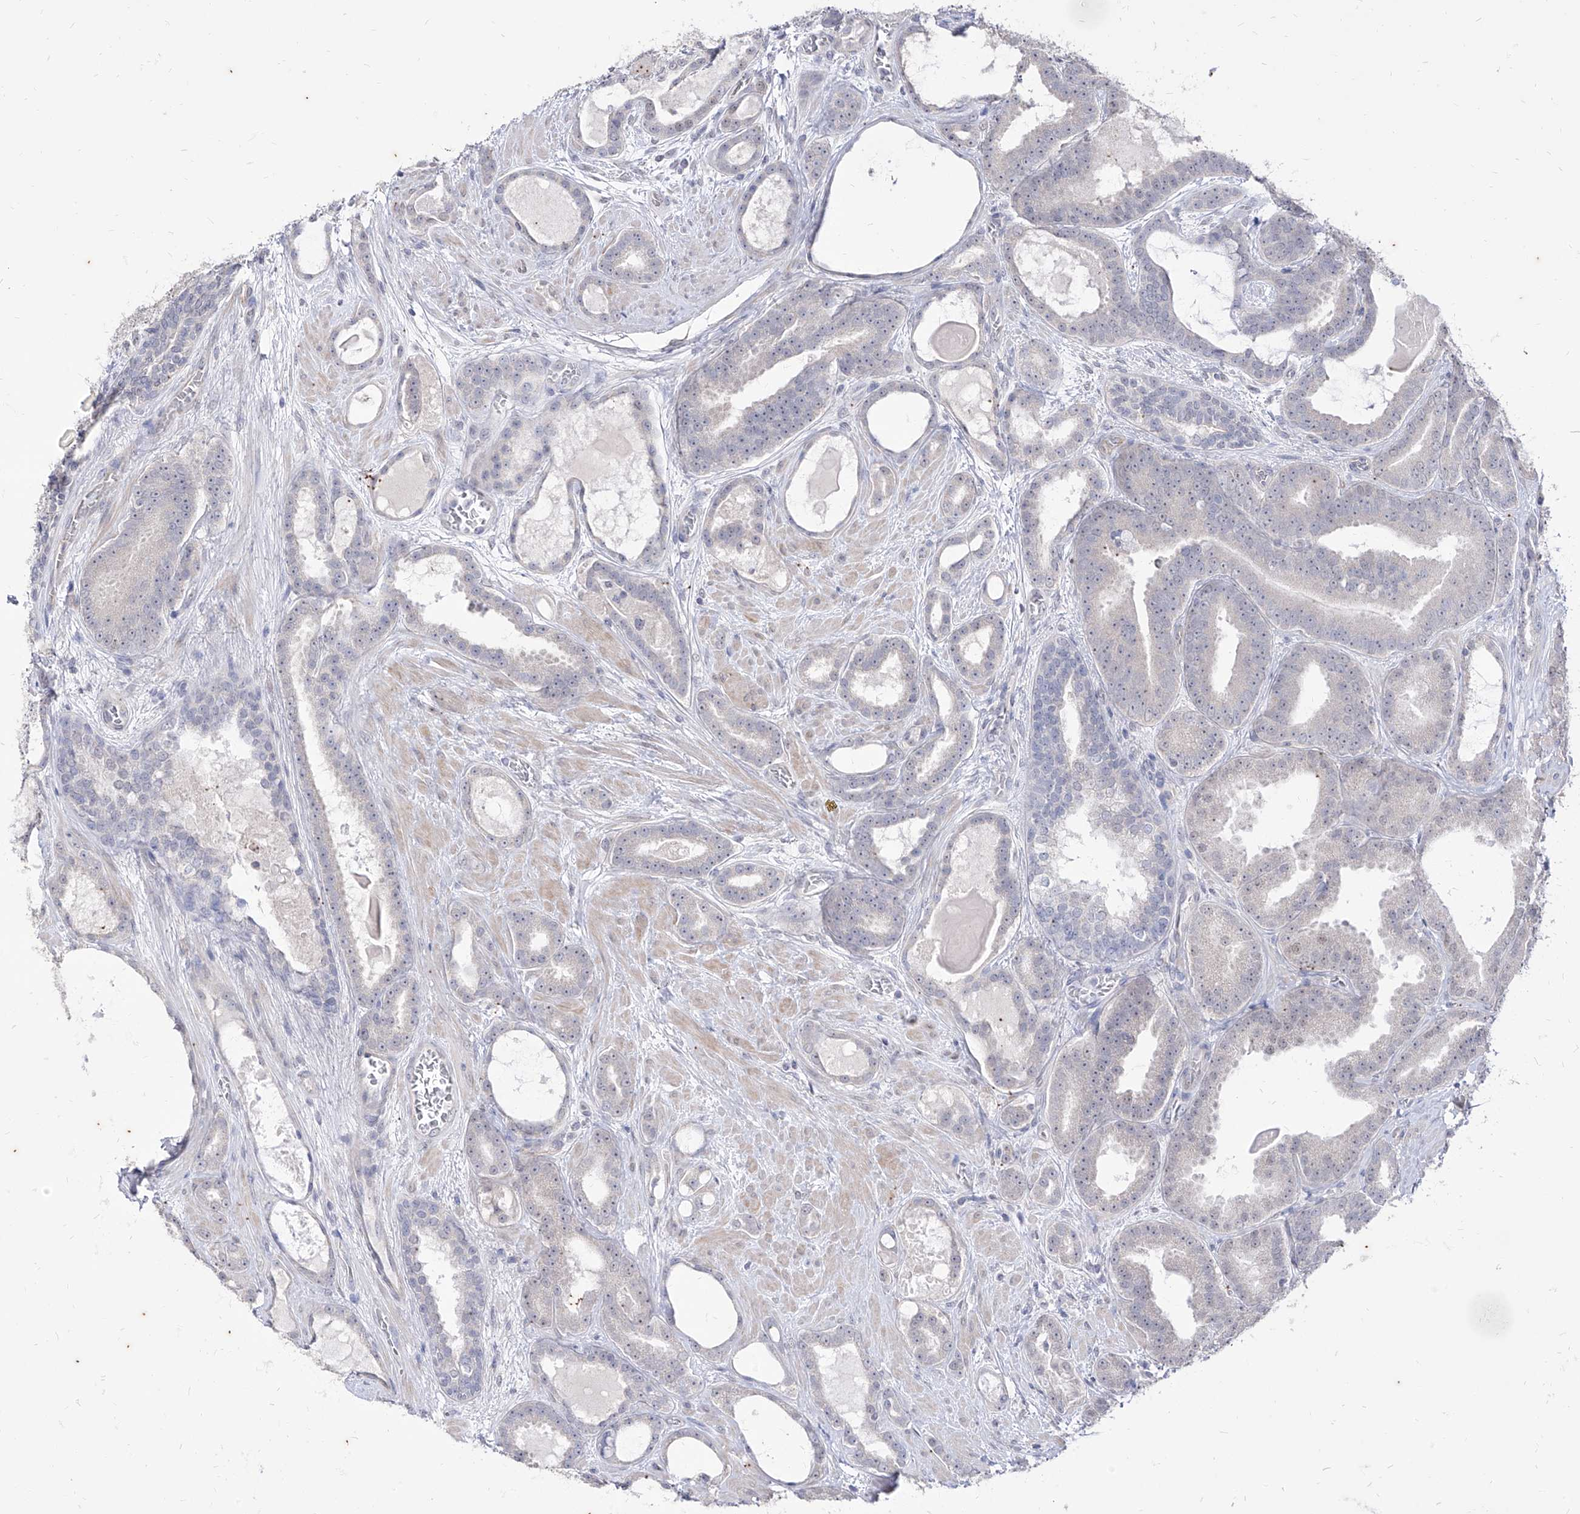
{"staining": {"intensity": "negative", "quantity": "none", "location": "none"}, "tissue": "prostate cancer", "cell_type": "Tumor cells", "image_type": "cancer", "snomed": [{"axis": "morphology", "description": "Adenocarcinoma, High grade"}, {"axis": "topography", "description": "Prostate"}], "caption": "Prostate cancer was stained to show a protein in brown. There is no significant staining in tumor cells. The staining was performed using DAB (3,3'-diaminobenzidine) to visualize the protein expression in brown, while the nuclei were stained in blue with hematoxylin (Magnification: 20x).", "gene": "PHF20L1", "patient": {"sex": "male", "age": 60}}